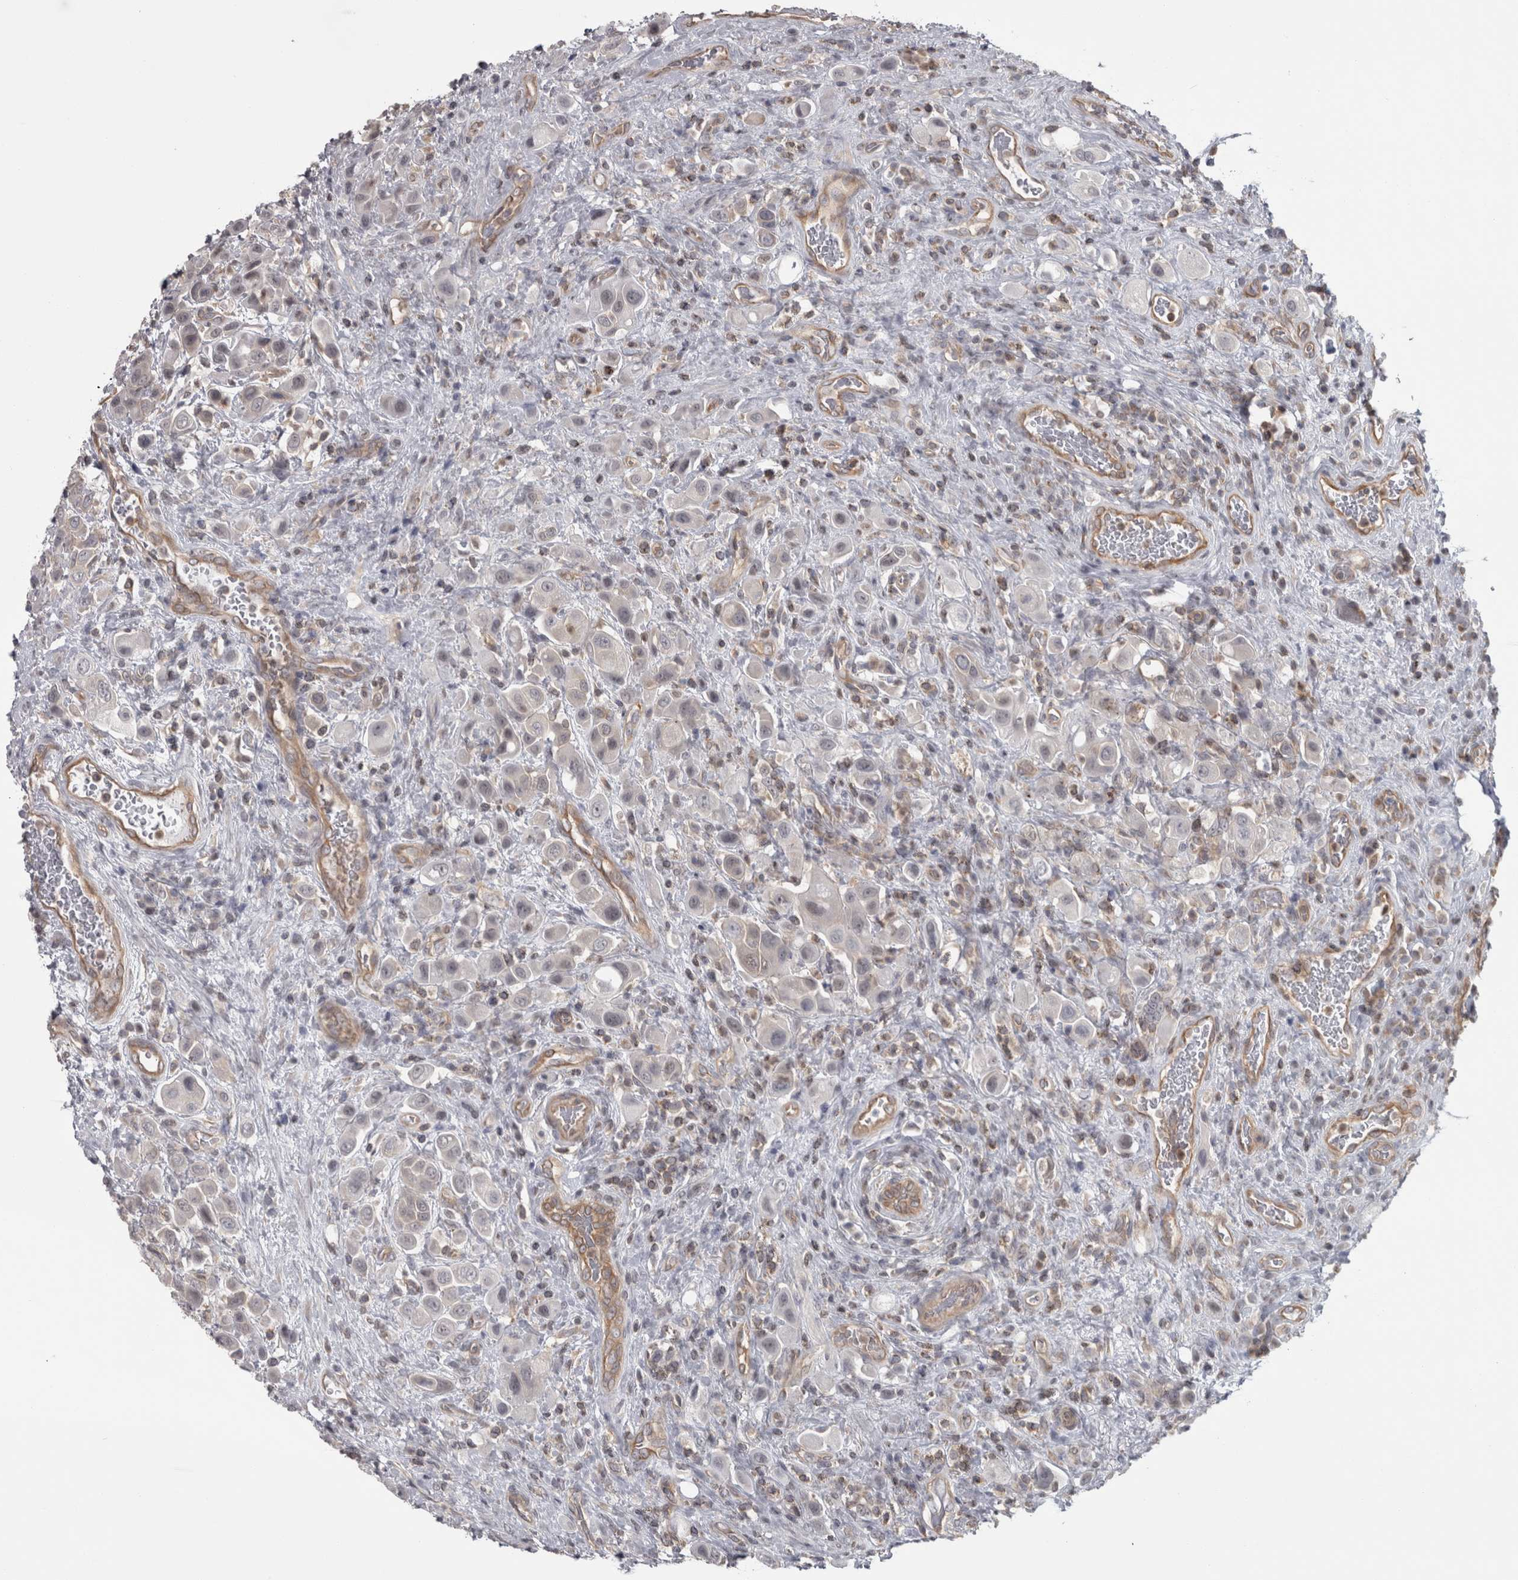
{"staining": {"intensity": "negative", "quantity": "none", "location": "none"}, "tissue": "urothelial cancer", "cell_type": "Tumor cells", "image_type": "cancer", "snomed": [{"axis": "morphology", "description": "Urothelial carcinoma, High grade"}, {"axis": "topography", "description": "Urinary bladder"}], "caption": "IHC micrograph of human urothelial cancer stained for a protein (brown), which demonstrates no expression in tumor cells.", "gene": "PPP1R12B", "patient": {"sex": "male", "age": 50}}